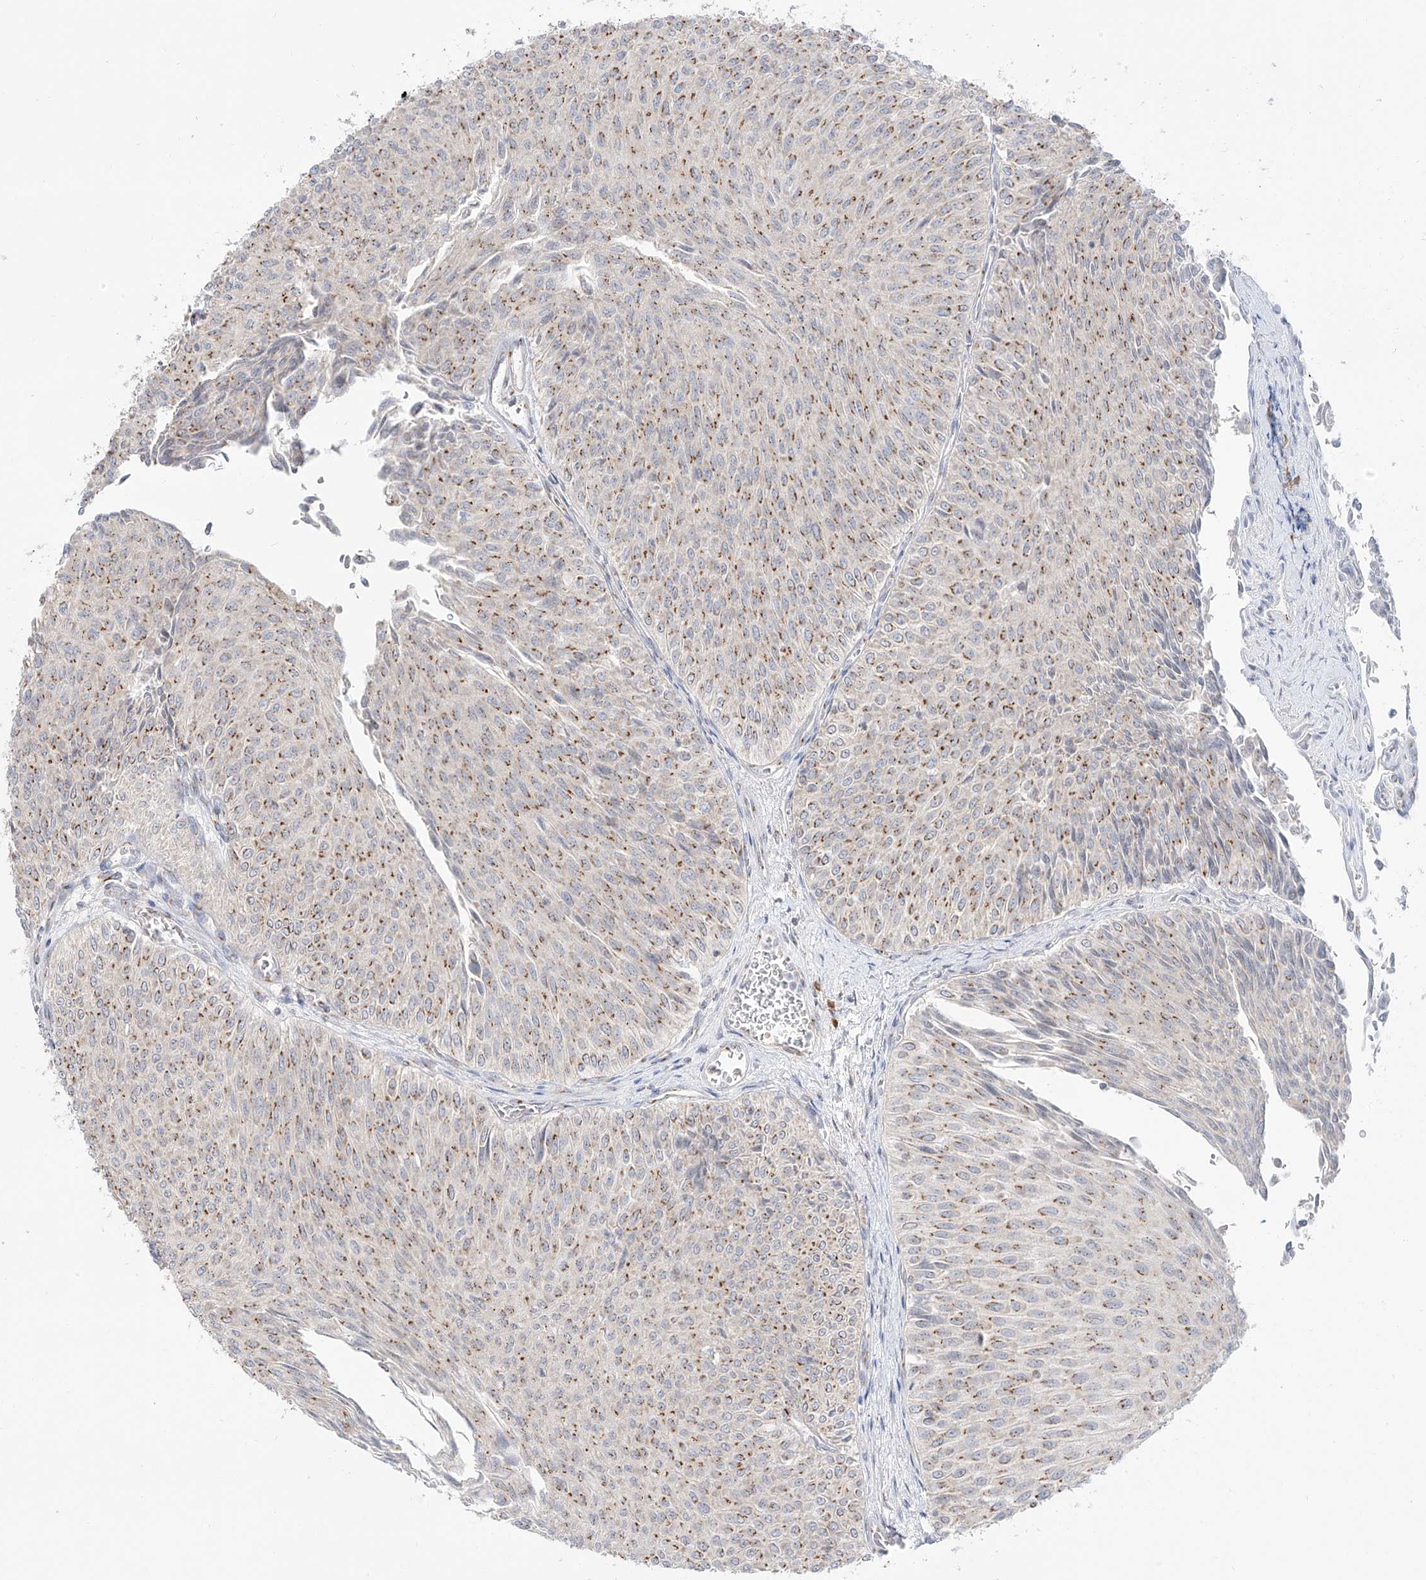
{"staining": {"intensity": "moderate", "quantity": ">75%", "location": "cytoplasmic/membranous"}, "tissue": "urothelial cancer", "cell_type": "Tumor cells", "image_type": "cancer", "snomed": [{"axis": "morphology", "description": "Urothelial carcinoma, Low grade"}, {"axis": "topography", "description": "Urinary bladder"}], "caption": "Moderate cytoplasmic/membranous protein staining is seen in approximately >75% of tumor cells in urothelial cancer.", "gene": "BSDC1", "patient": {"sex": "male", "age": 78}}